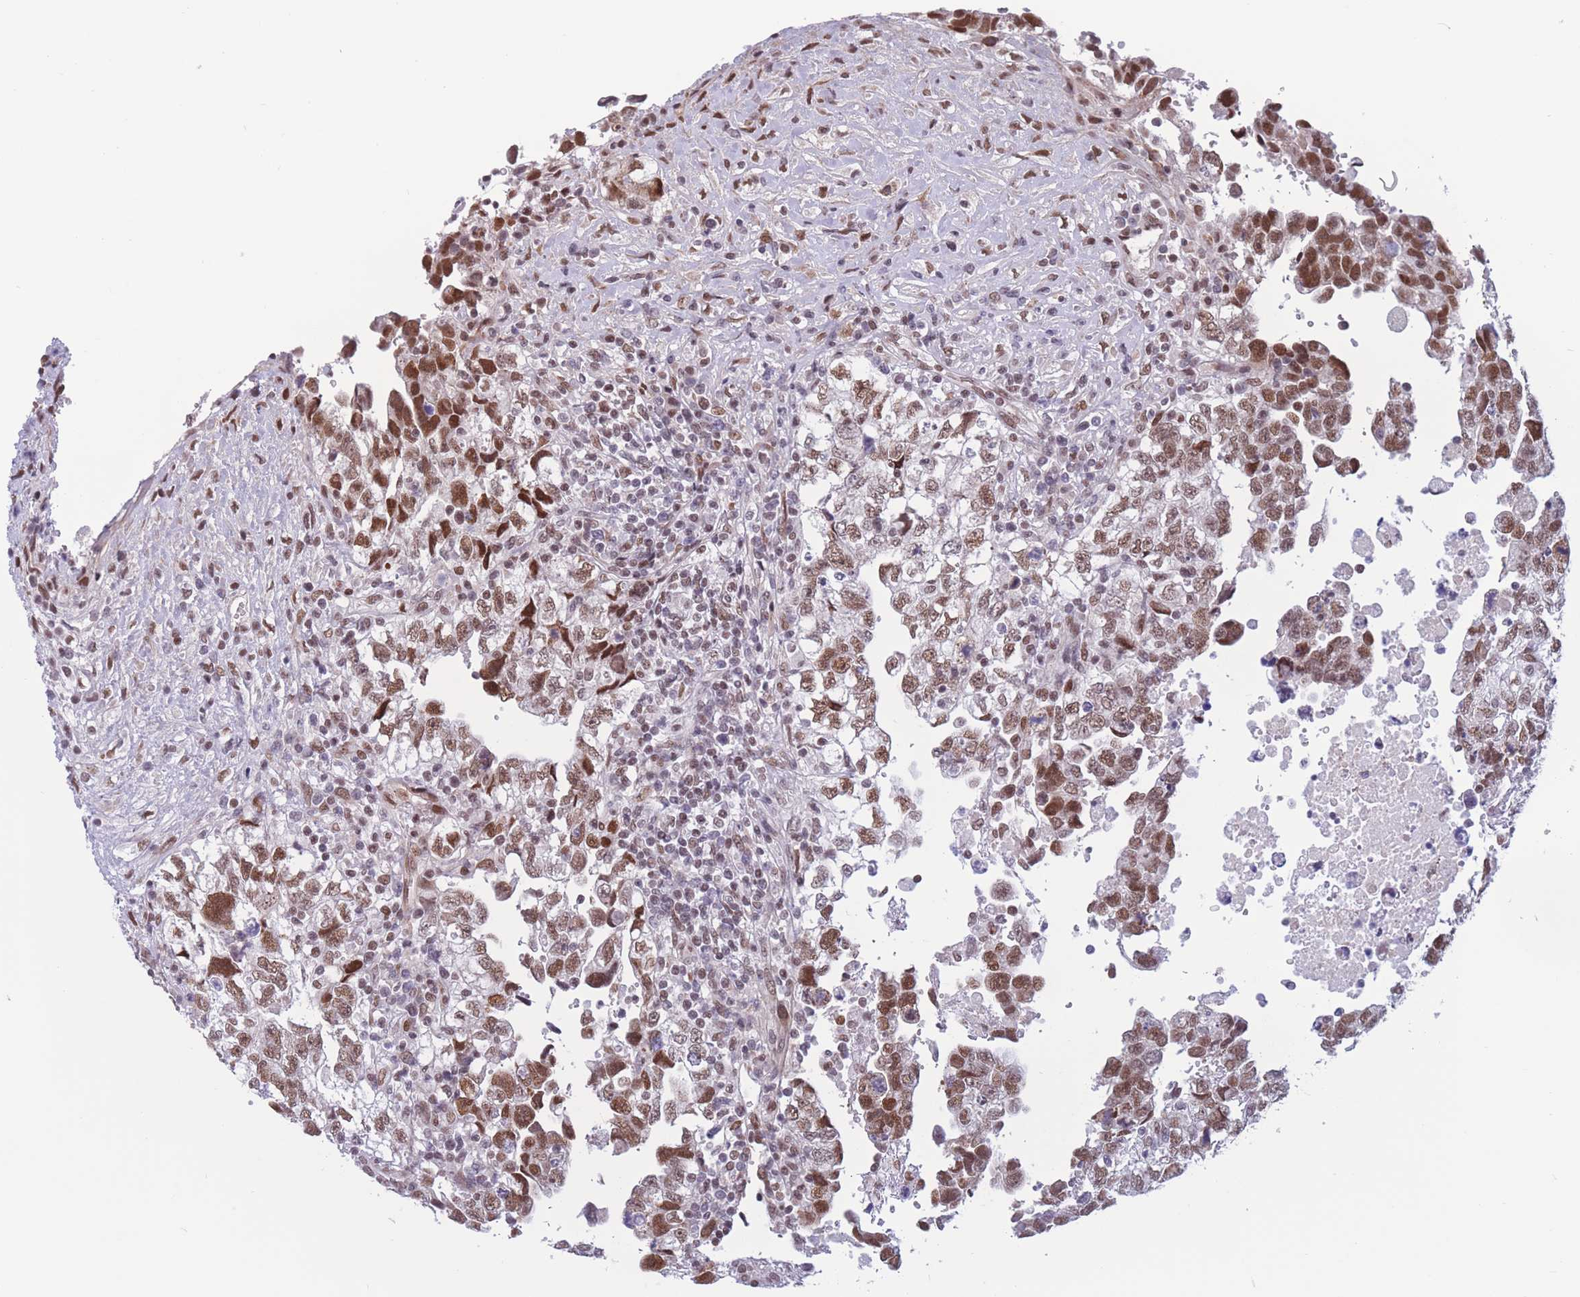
{"staining": {"intensity": "moderate", "quantity": ">75%", "location": "nuclear"}, "tissue": "testis cancer", "cell_type": "Tumor cells", "image_type": "cancer", "snomed": [{"axis": "morphology", "description": "Carcinoma, Embryonal, NOS"}, {"axis": "topography", "description": "Testis"}], "caption": "A brown stain labels moderate nuclear staining of a protein in testis cancer (embryonal carcinoma) tumor cells. (DAB = brown stain, brightfield microscopy at high magnification).", "gene": "BCL9L", "patient": {"sex": "male", "age": 37}}